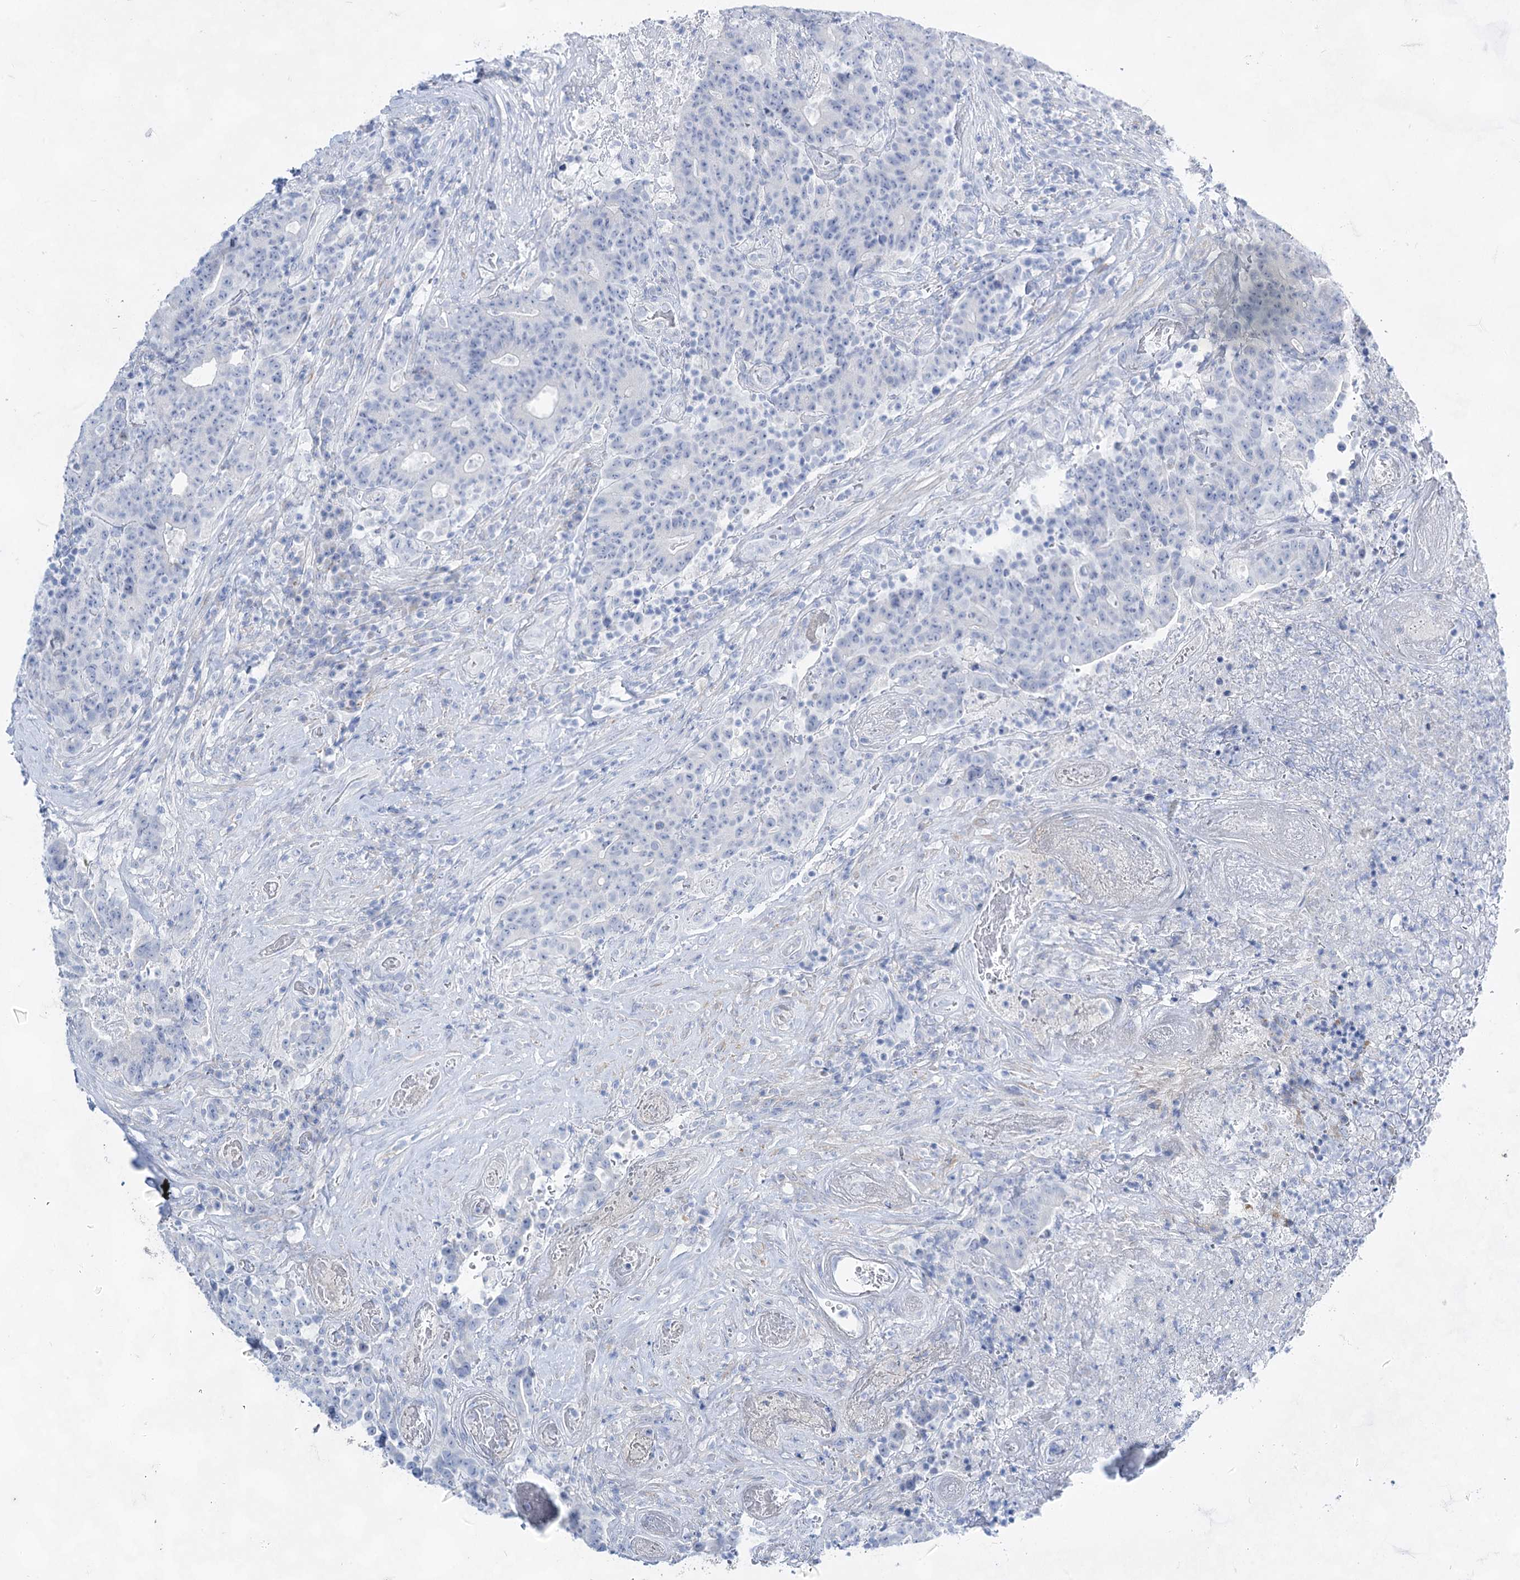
{"staining": {"intensity": "negative", "quantity": "none", "location": "none"}, "tissue": "colorectal cancer", "cell_type": "Tumor cells", "image_type": "cancer", "snomed": [{"axis": "morphology", "description": "Adenocarcinoma, NOS"}, {"axis": "topography", "description": "Colon"}], "caption": "This is an IHC photomicrograph of colorectal adenocarcinoma. There is no positivity in tumor cells.", "gene": "ACRV1", "patient": {"sex": "female", "age": 75}}